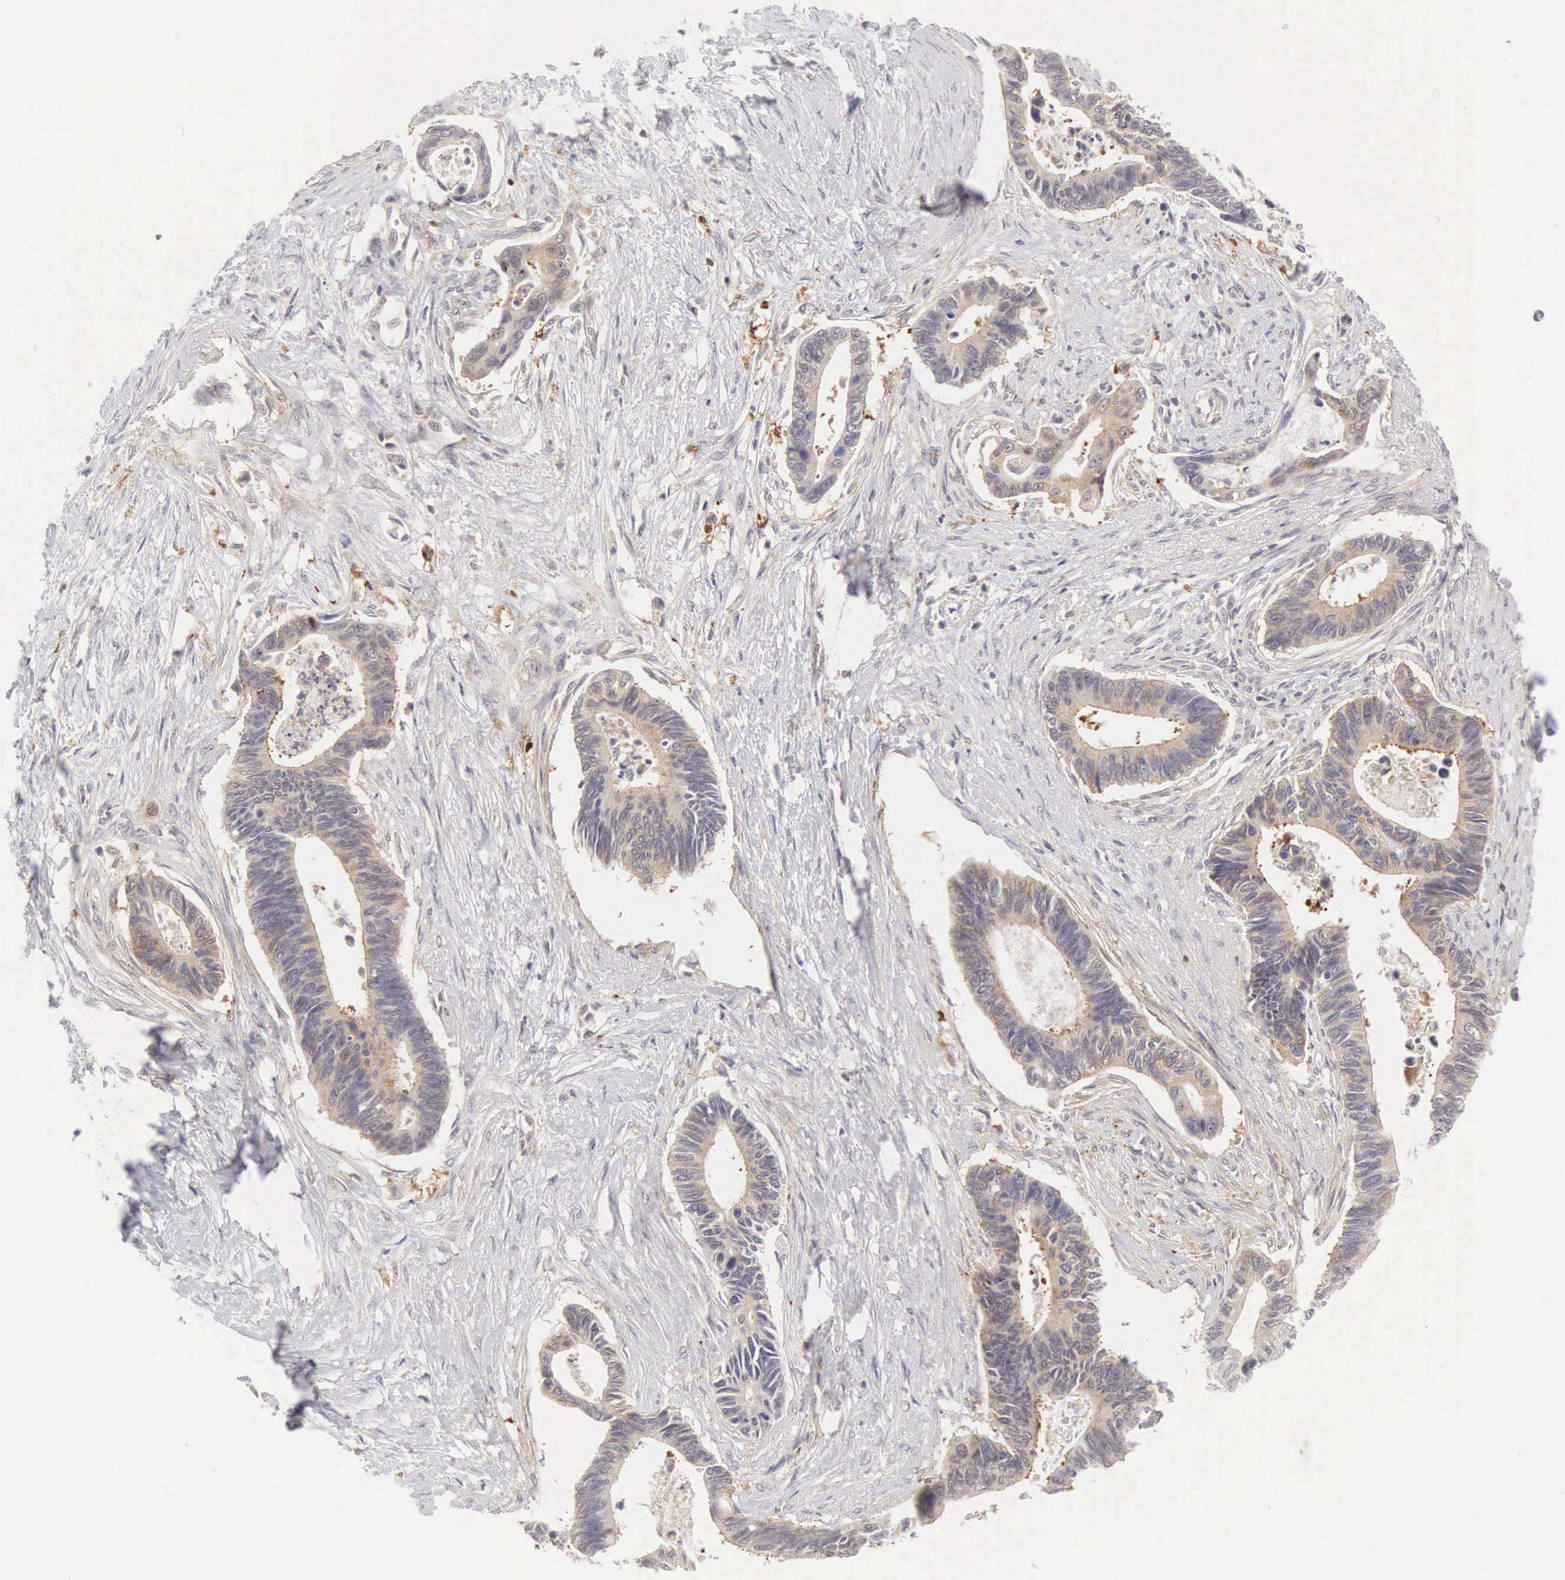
{"staining": {"intensity": "weak", "quantity": "25%-75%", "location": "cytoplasmic/membranous"}, "tissue": "pancreatic cancer", "cell_type": "Tumor cells", "image_type": "cancer", "snomed": [{"axis": "morphology", "description": "Adenocarcinoma, NOS"}, {"axis": "topography", "description": "Pancreas"}], "caption": "About 25%-75% of tumor cells in human pancreatic cancer (adenocarcinoma) reveal weak cytoplasmic/membranous protein positivity as visualized by brown immunohistochemical staining.", "gene": "CD1A", "patient": {"sex": "female", "age": 70}}